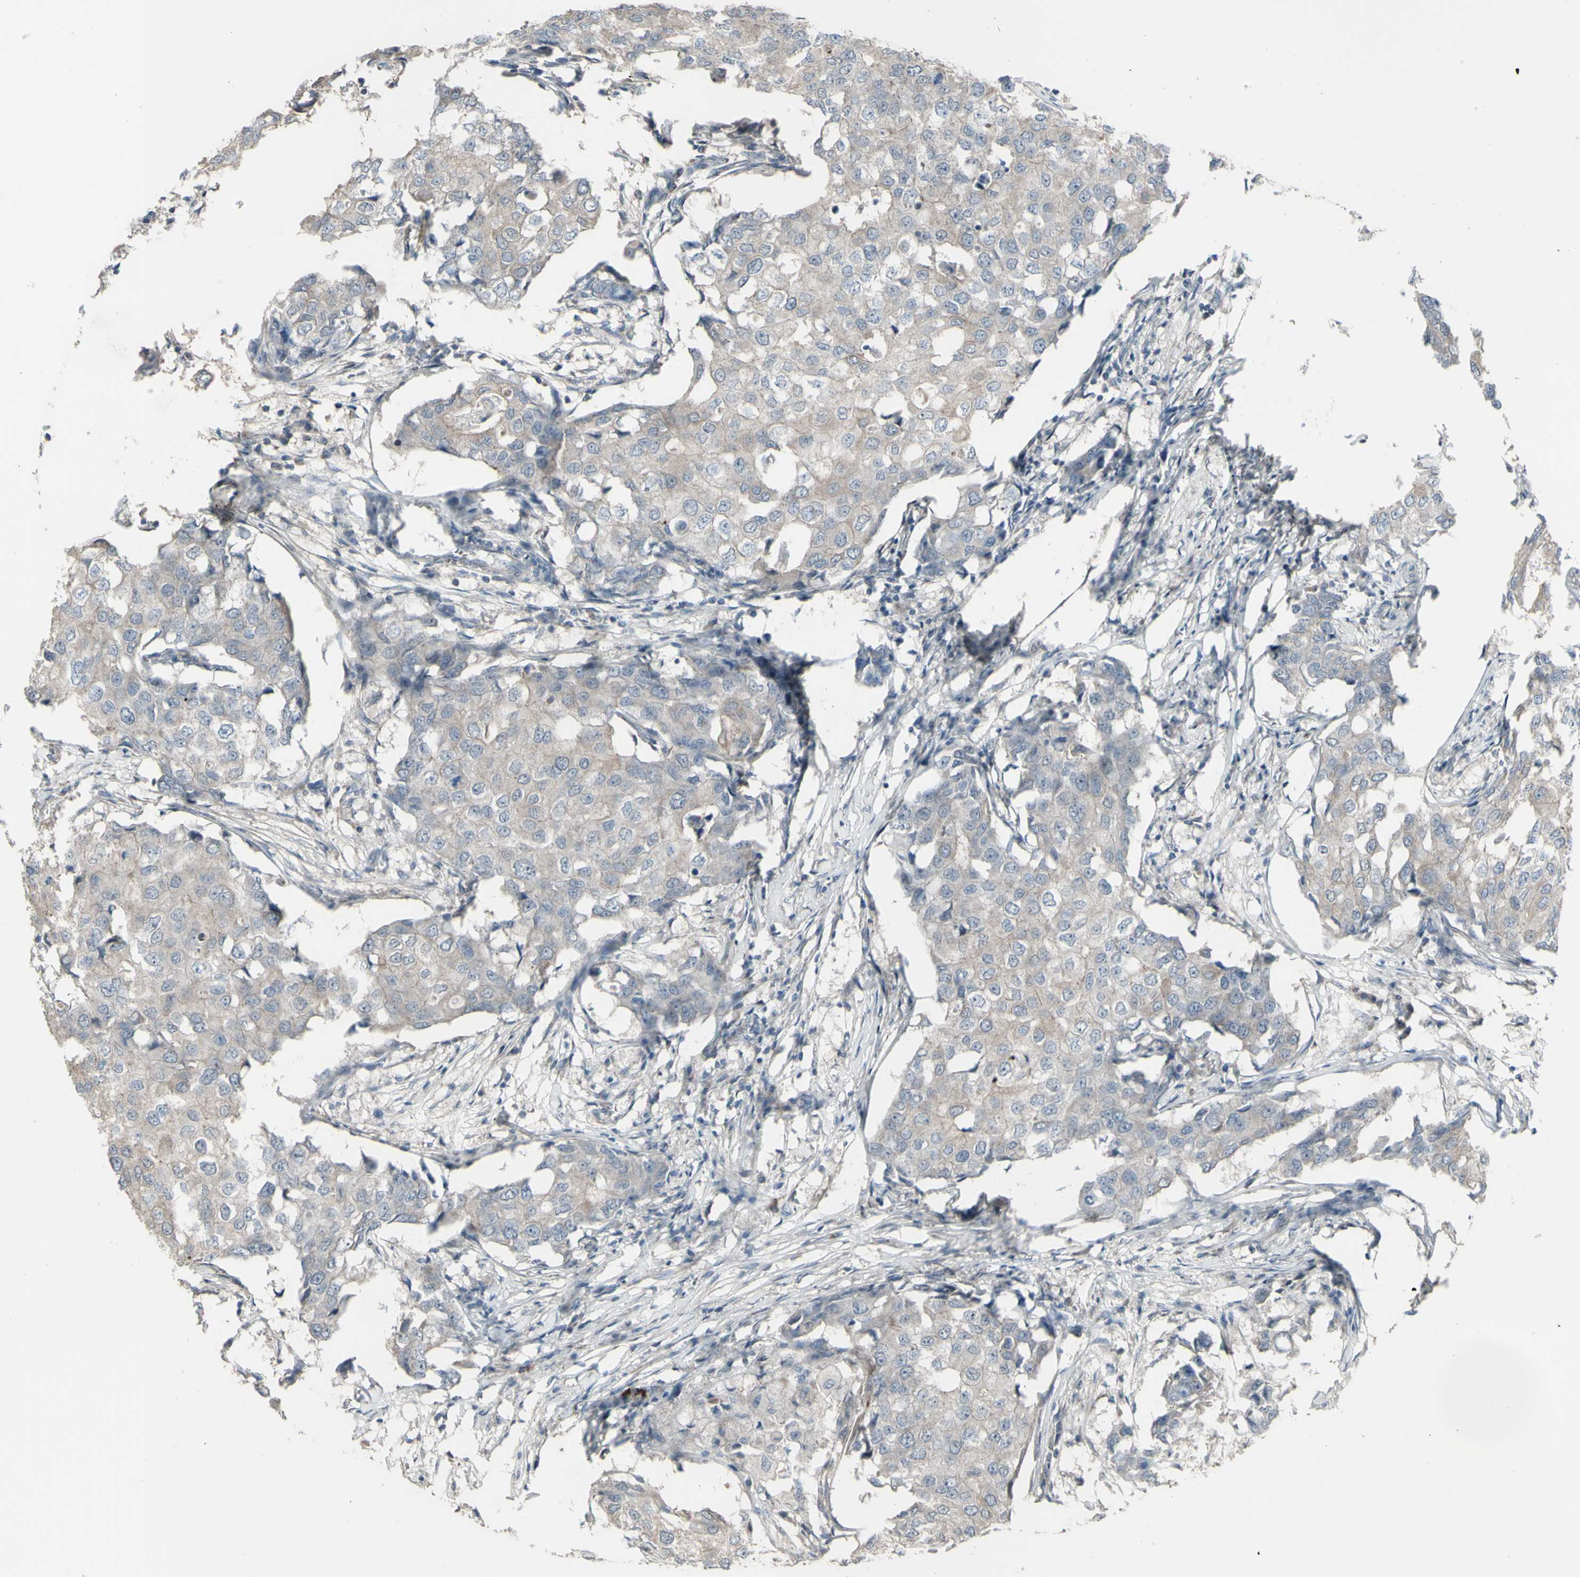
{"staining": {"intensity": "weak", "quantity": ">75%", "location": "cytoplasmic/membranous"}, "tissue": "breast cancer", "cell_type": "Tumor cells", "image_type": "cancer", "snomed": [{"axis": "morphology", "description": "Duct carcinoma"}, {"axis": "topography", "description": "Breast"}], "caption": "A photomicrograph of breast cancer (infiltrating ductal carcinoma) stained for a protein displays weak cytoplasmic/membranous brown staining in tumor cells.", "gene": "GRAMD1B", "patient": {"sex": "female", "age": 27}}